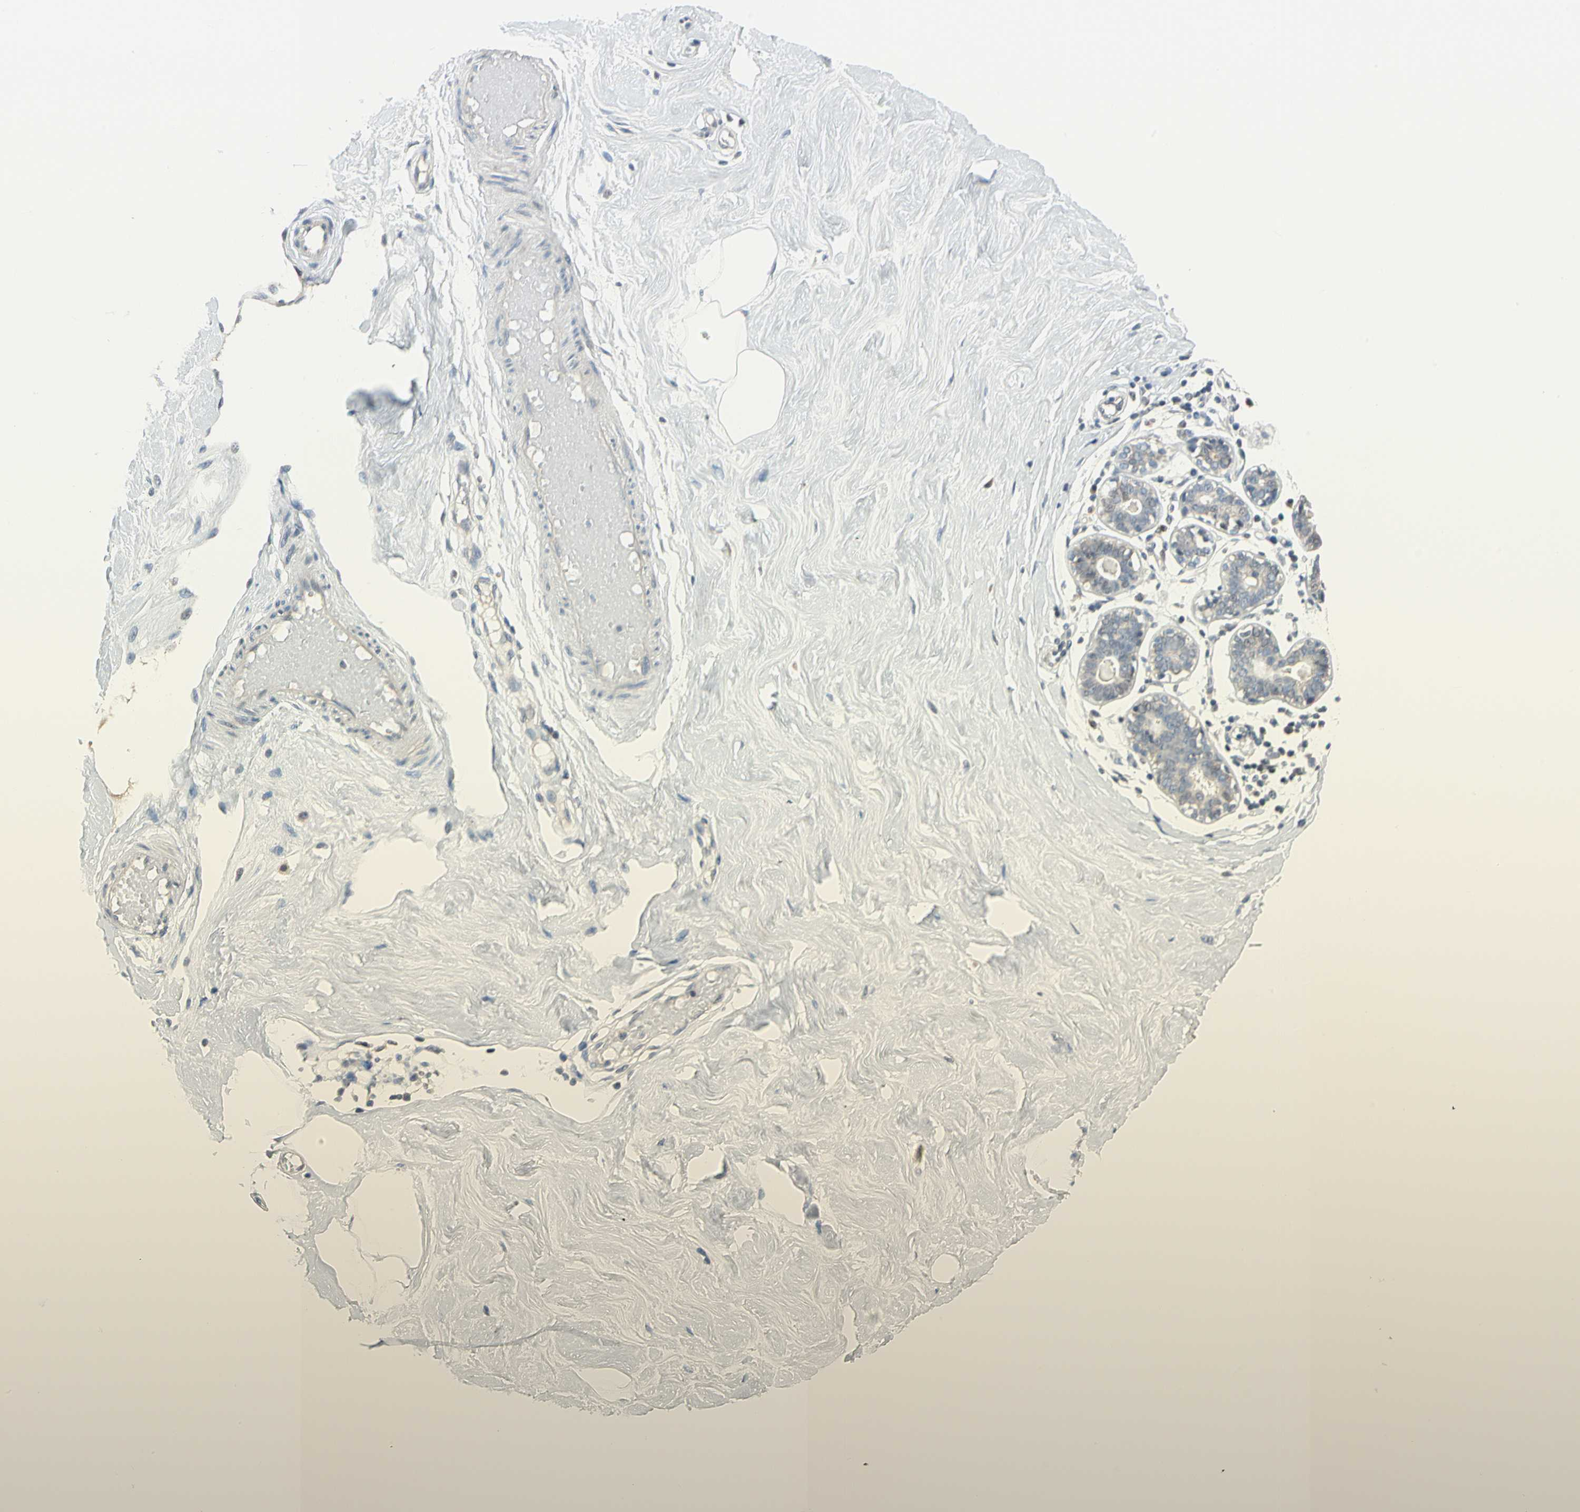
{"staining": {"intensity": "negative", "quantity": "none", "location": "none"}, "tissue": "adipose tissue", "cell_type": "Adipocytes", "image_type": "normal", "snomed": [{"axis": "morphology", "description": "Normal tissue, NOS"}, {"axis": "topography", "description": "Breast"}], "caption": "This is an immunohistochemistry micrograph of normal adipose tissue. There is no staining in adipocytes.", "gene": "STK40", "patient": {"sex": "female", "age": 44}}